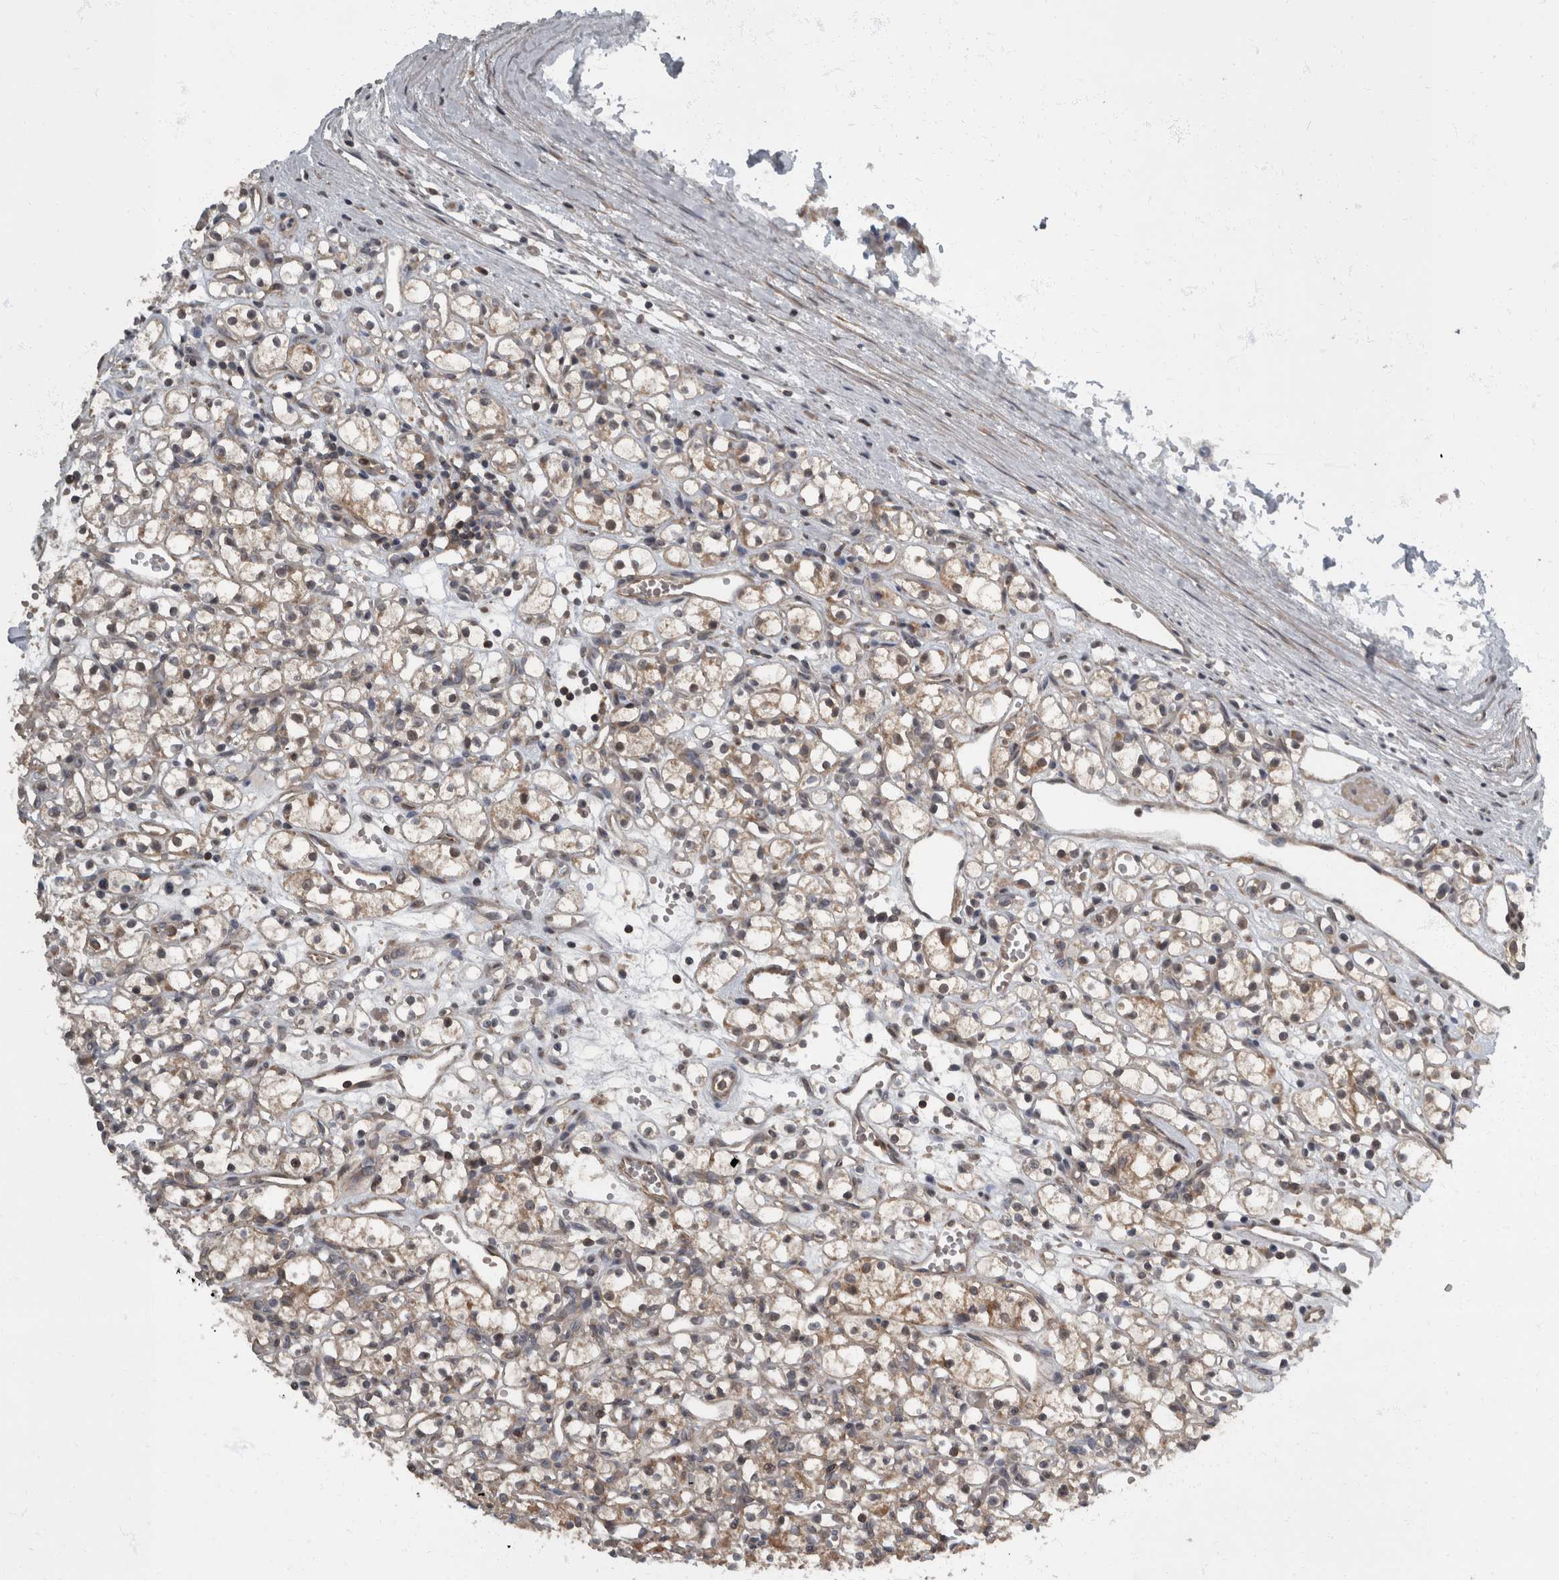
{"staining": {"intensity": "strong", "quantity": "25%-75%", "location": "cytoplasmic/membranous"}, "tissue": "renal cancer", "cell_type": "Tumor cells", "image_type": "cancer", "snomed": [{"axis": "morphology", "description": "Adenocarcinoma, NOS"}, {"axis": "topography", "description": "Kidney"}], "caption": "Approximately 25%-75% of tumor cells in renal adenocarcinoma show strong cytoplasmic/membranous protein positivity as visualized by brown immunohistochemical staining.", "gene": "RABGGTB", "patient": {"sex": "female", "age": 59}}